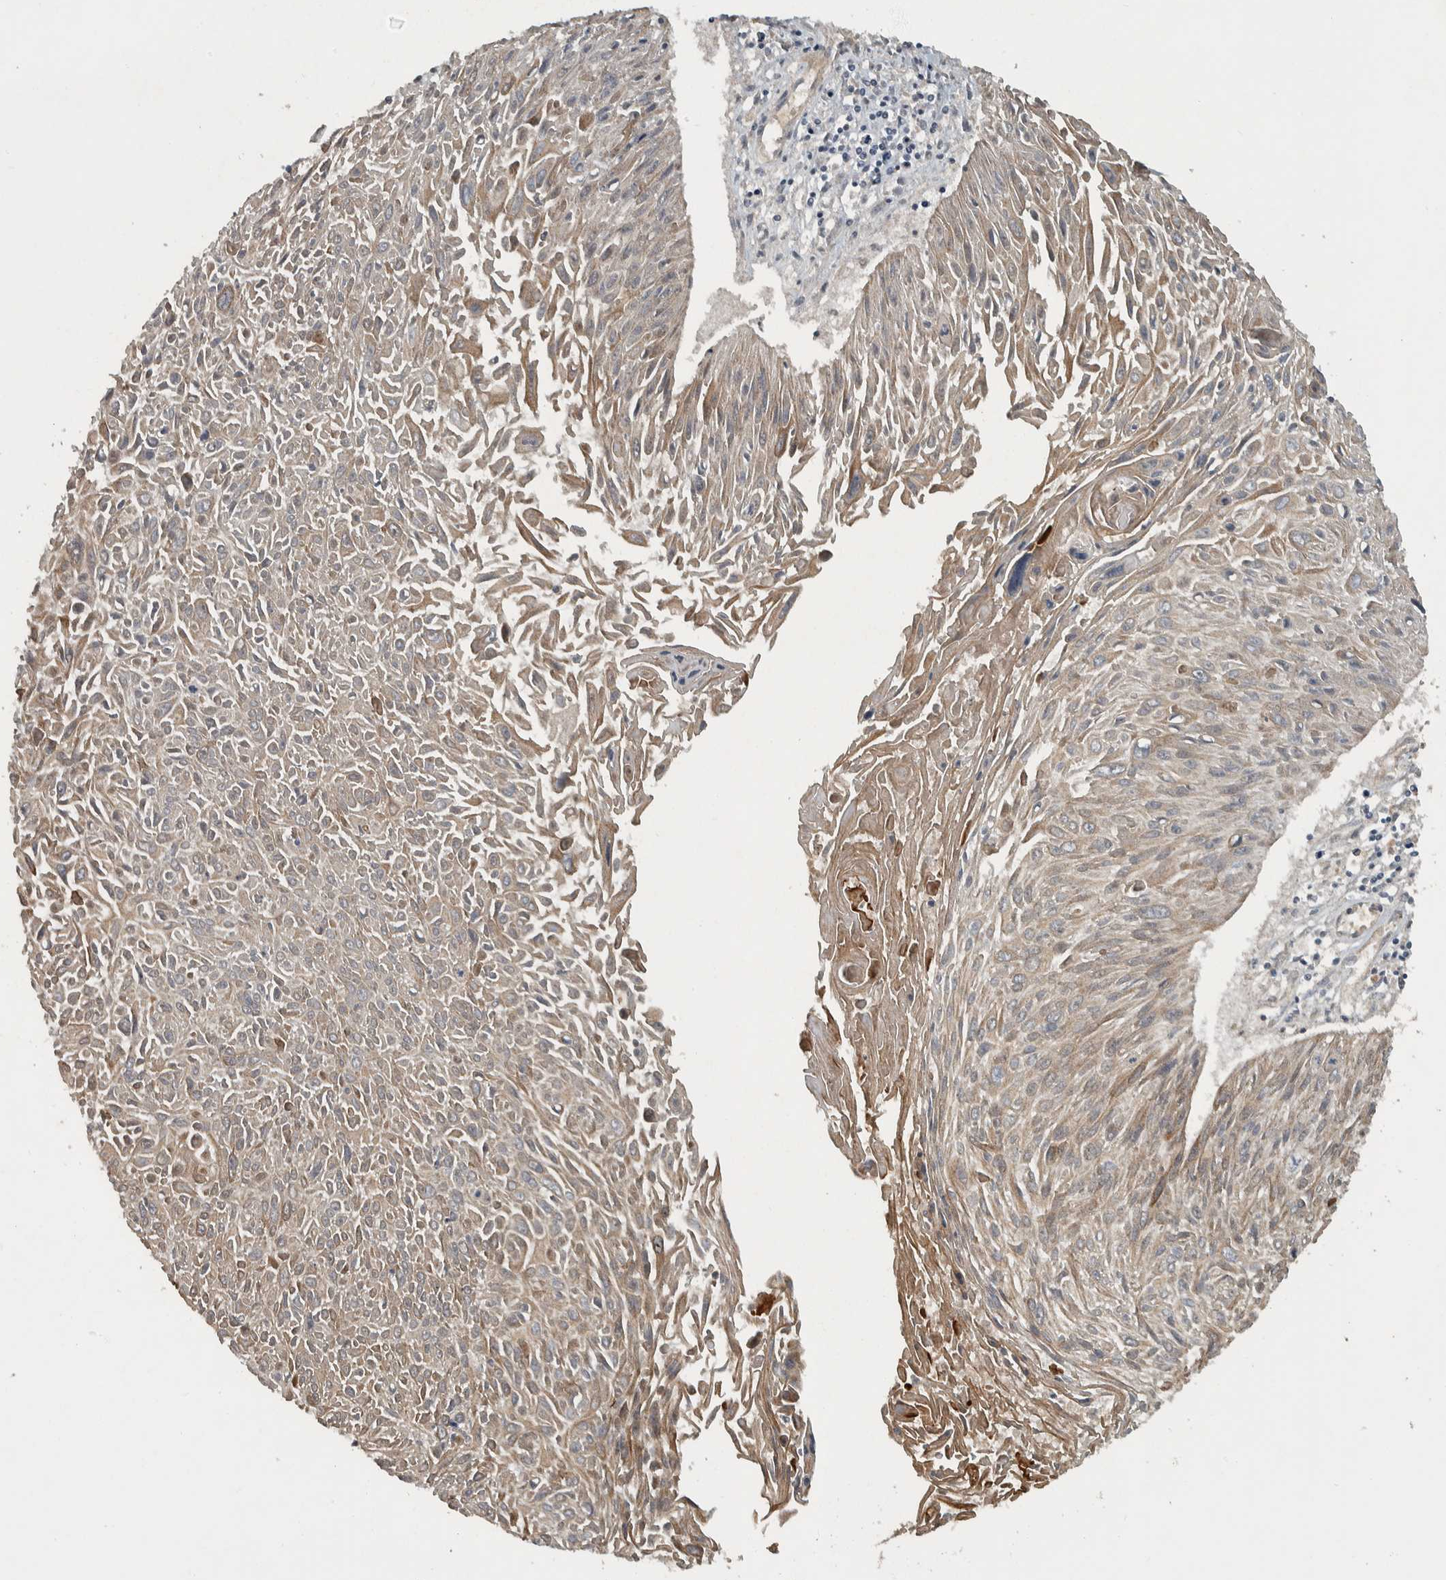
{"staining": {"intensity": "weak", "quantity": "25%-75%", "location": "cytoplasmic/membranous"}, "tissue": "cervical cancer", "cell_type": "Tumor cells", "image_type": "cancer", "snomed": [{"axis": "morphology", "description": "Squamous cell carcinoma, NOS"}, {"axis": "topography", "description": "Cervix"}], "caption": "An IHC histopathology image of tumor tissue is shown. Protein staining in brown shows weak cytoplasmic/membranous positivity in cervical squamous cell carcinoma within tumor cells.", "gene": "KIFAP3", "patient": {"sex": "female", "age": 51}}